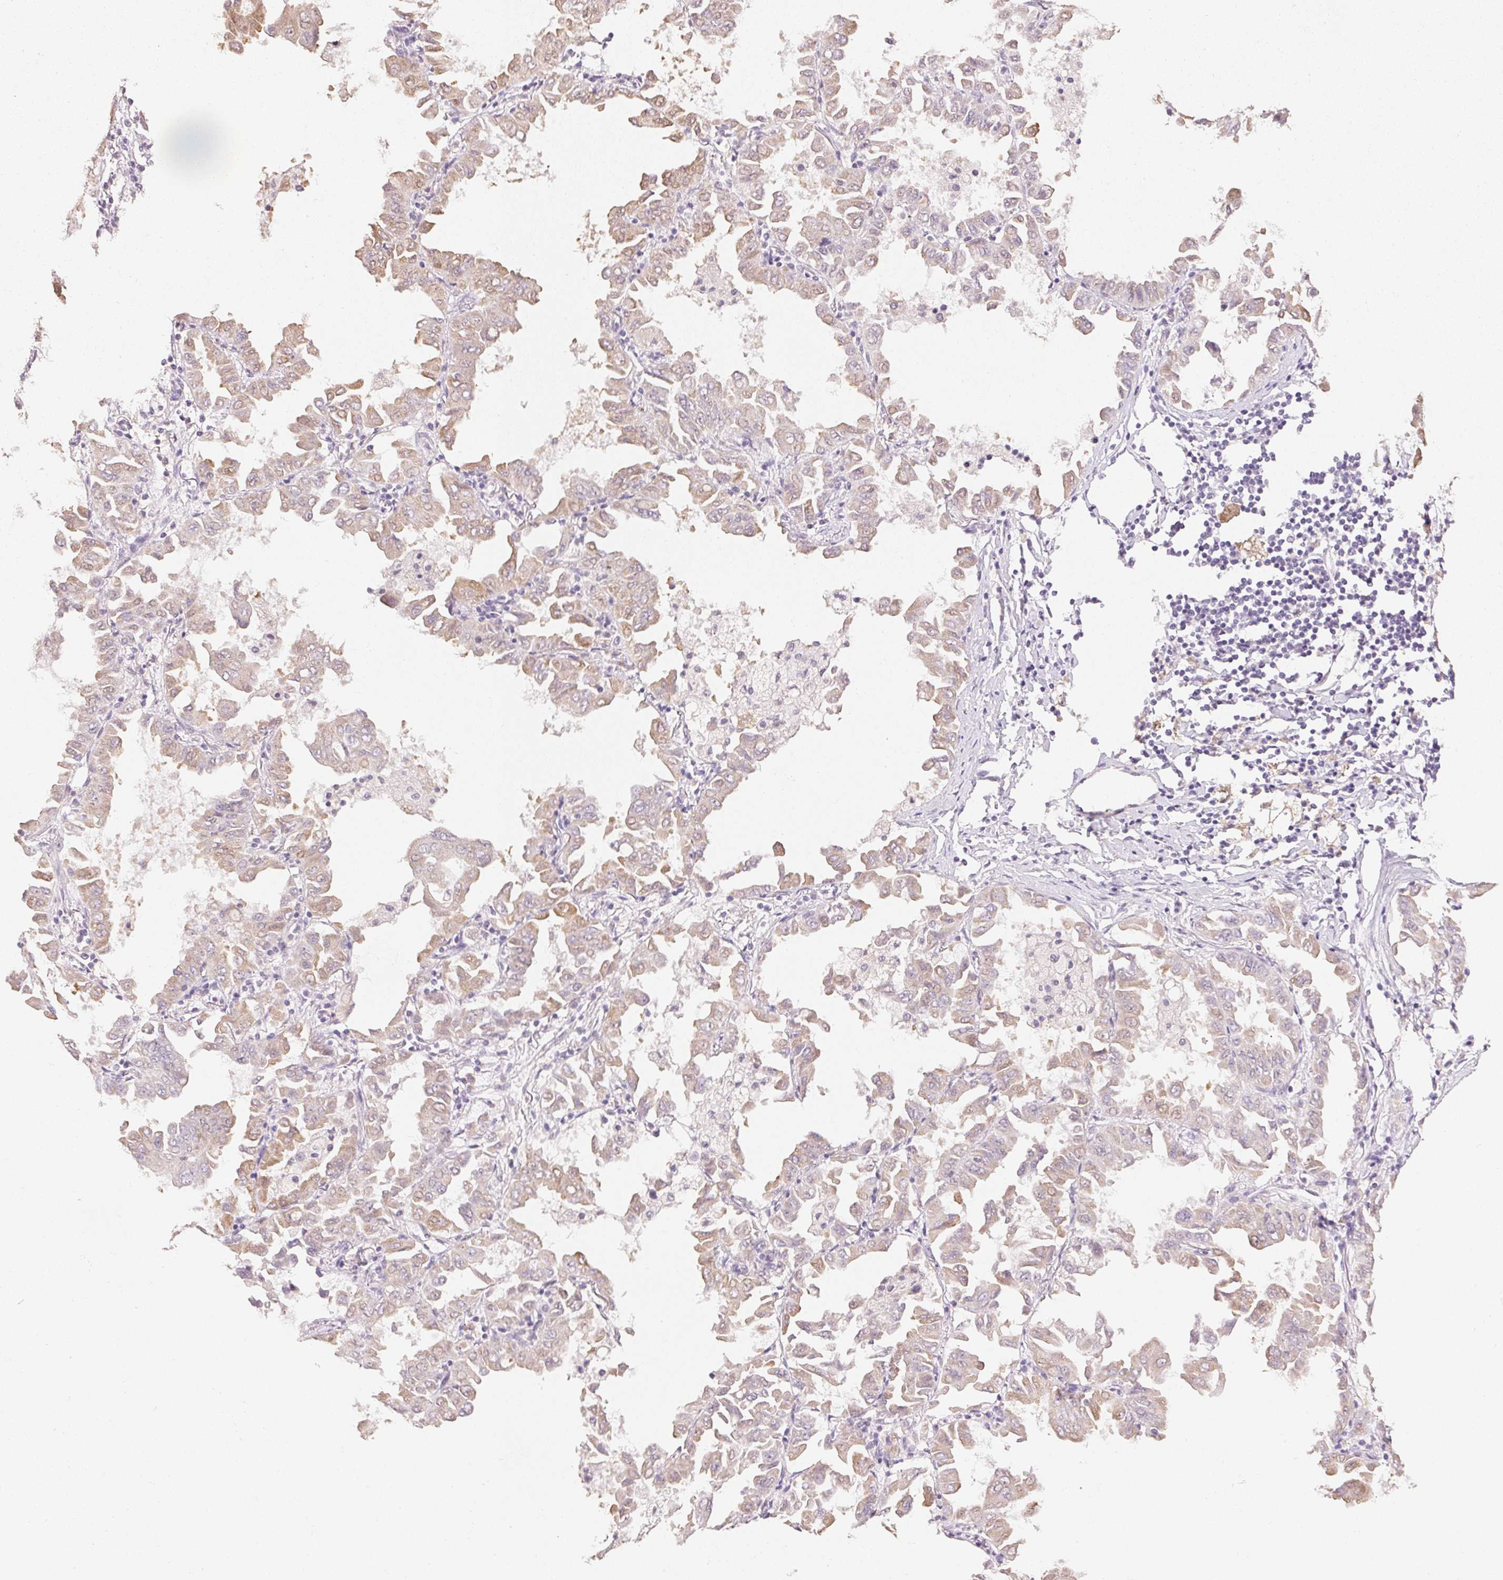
{"staining": {"intensity": "weak", "quantity": "25%-75%", "location": "cytoplasmic/membranous"}, "tissue": "lung cancer", "cell_type": "Tumor cells", "image_type": "cancer", "snomed": [{"axis": "morphology", "description": "Adenocarcinoma, NOS"}, {"axis": "topography", "description": "Lung"}], "caption": "Tumor cells exhibit weak cytoplasmic/membranous staining in approximately 25%-75% of cells in lung cancer.", "gene": "DHCR24", "patient": {"sex": "male", "age": 64}}